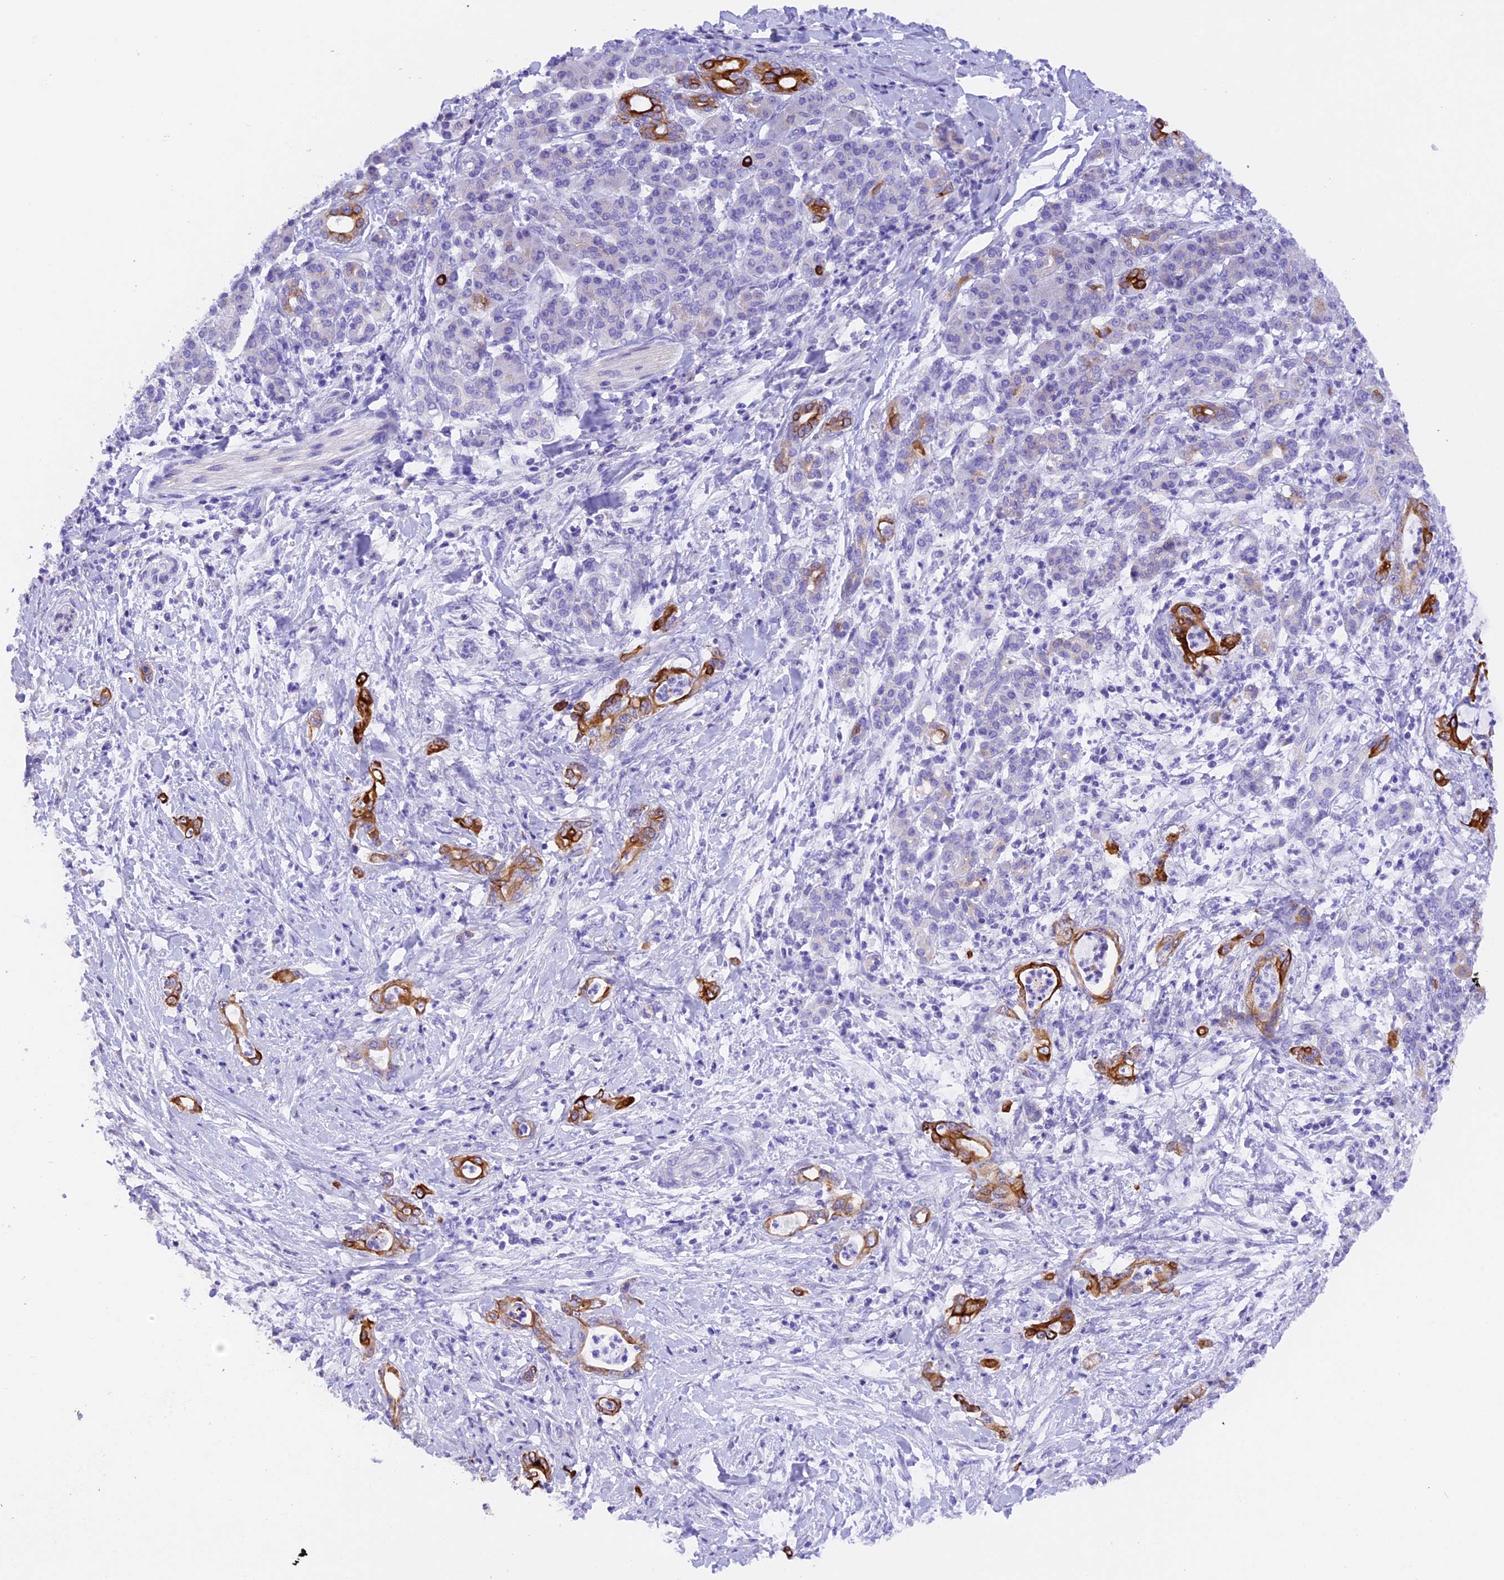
{"staining": {"intensity": "moderate", "quantity": ">75%", "location": "cytoplasmic/membranous"}, "tissue": "pancreatic cancer", "cell_type": "Tumor cells", "image_type": "cancer", "snomed": [{"axis": "morphology", "description": "Normal tissue, NOS"}, {"axis": "morphology", "description": "Adenocarcinoma, NOS"}, {"axis": "topography", "description": "Pancreas"}], "caption": "This image reveals pancreatic adenocarcinoma stained with immunohistochemistry to label a protein in brown. The cytoplasmic/membranous of tumor cells show moderate positivity for the protein. Nuclei are counter-stained blue.", "gene": "PKIA", "patient": {"sex": "female", "age": 55}}